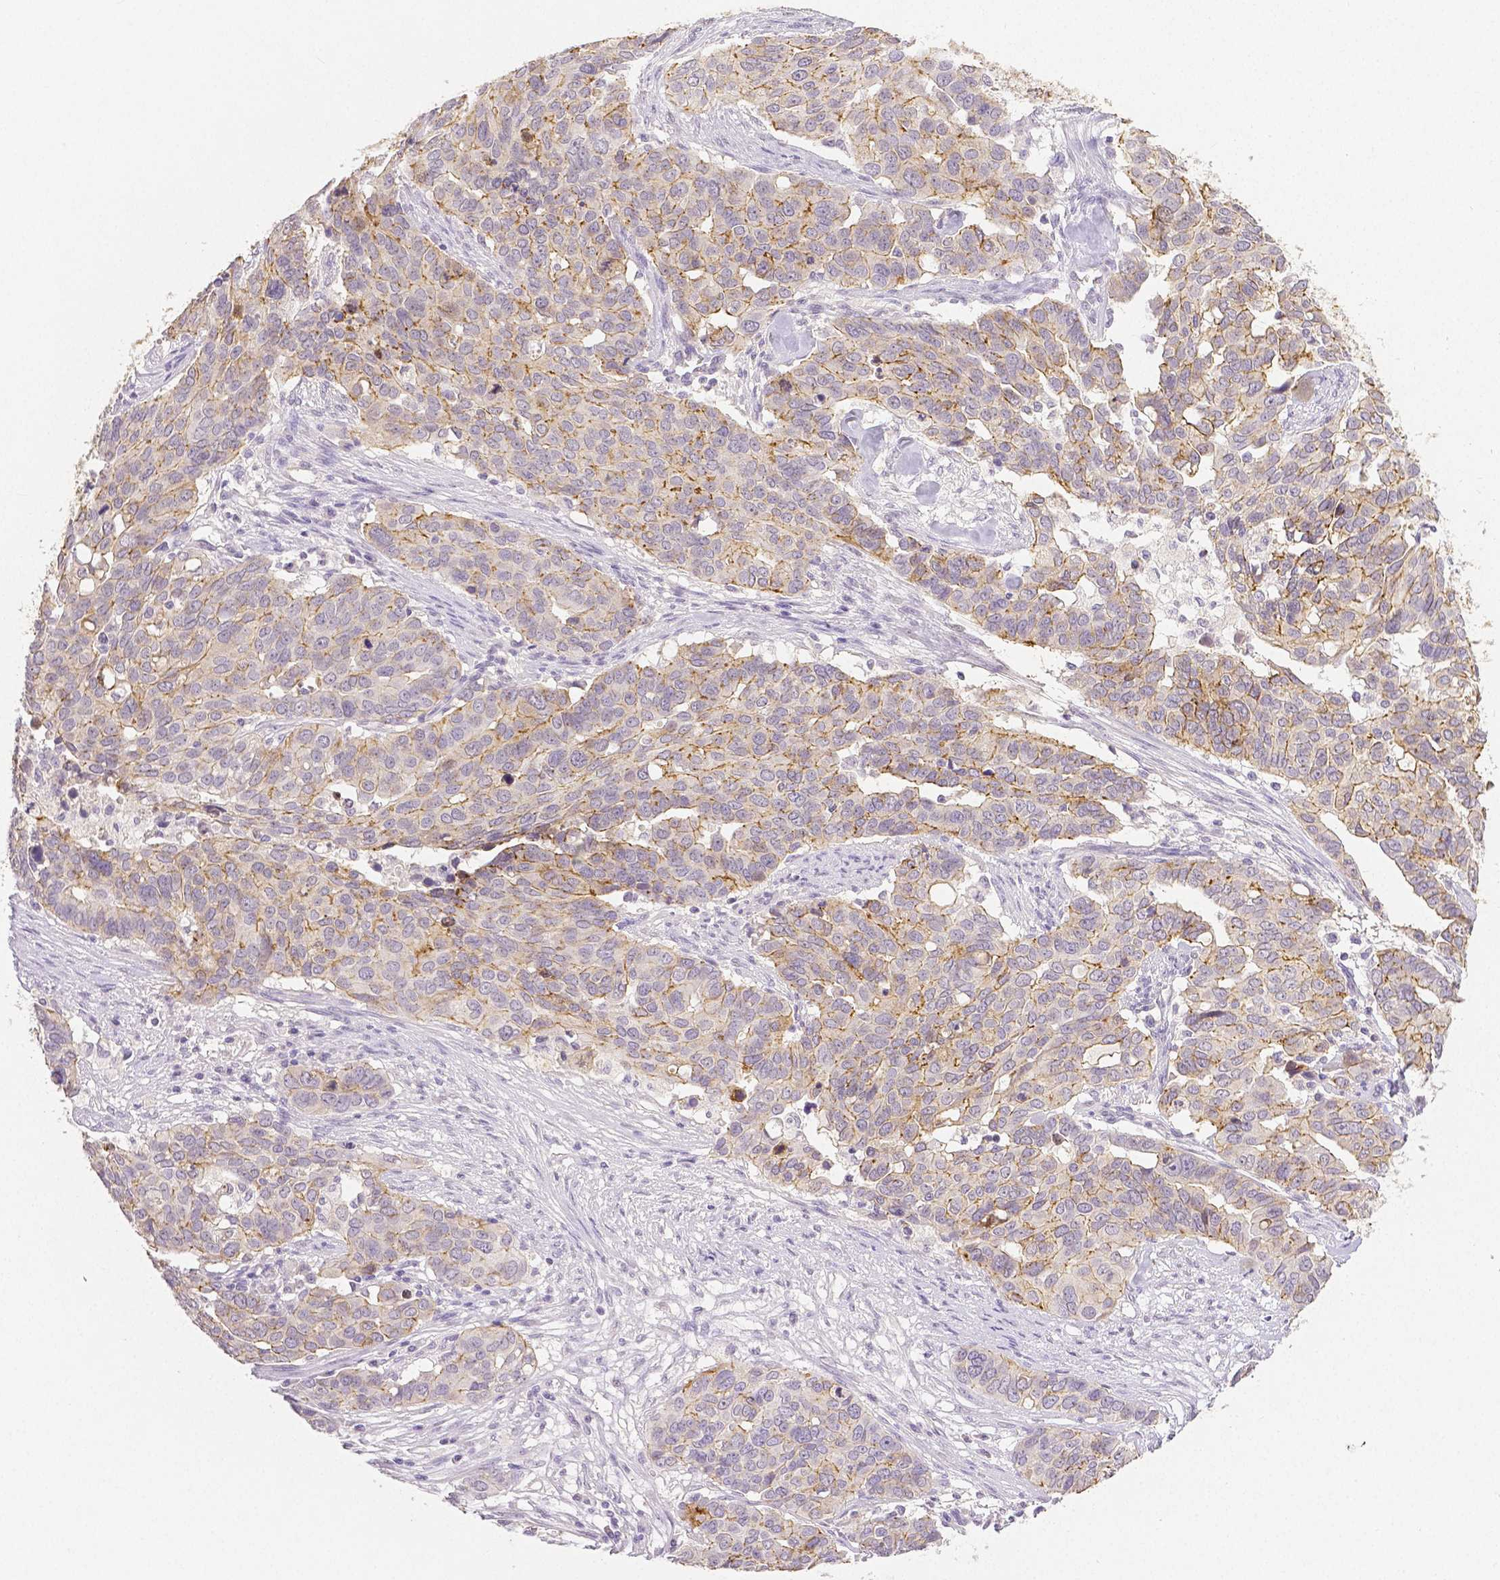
{"staining": {"intensity": "moderate", "quantity": "25%-75%", "location": "cytoplasmic/membranous"}, "tissue": "ovarian cancer", "cell_type": "Tumor cells", "image_type": "cancer", "snomed": [{"axis": "morphology", "description": "Carcinoma, endometroid"}, {"axis": "topography", "description": "Ovary"}], "caption": "This histopathology image displays IHC staining of endometroid carcinoma (ovarian), with medium moderate cytoplasmic/membranous staining in about 25%-75% of tumor cells.", "gene": "OCLN", "patient": {"sex": "female", "age": 78}}